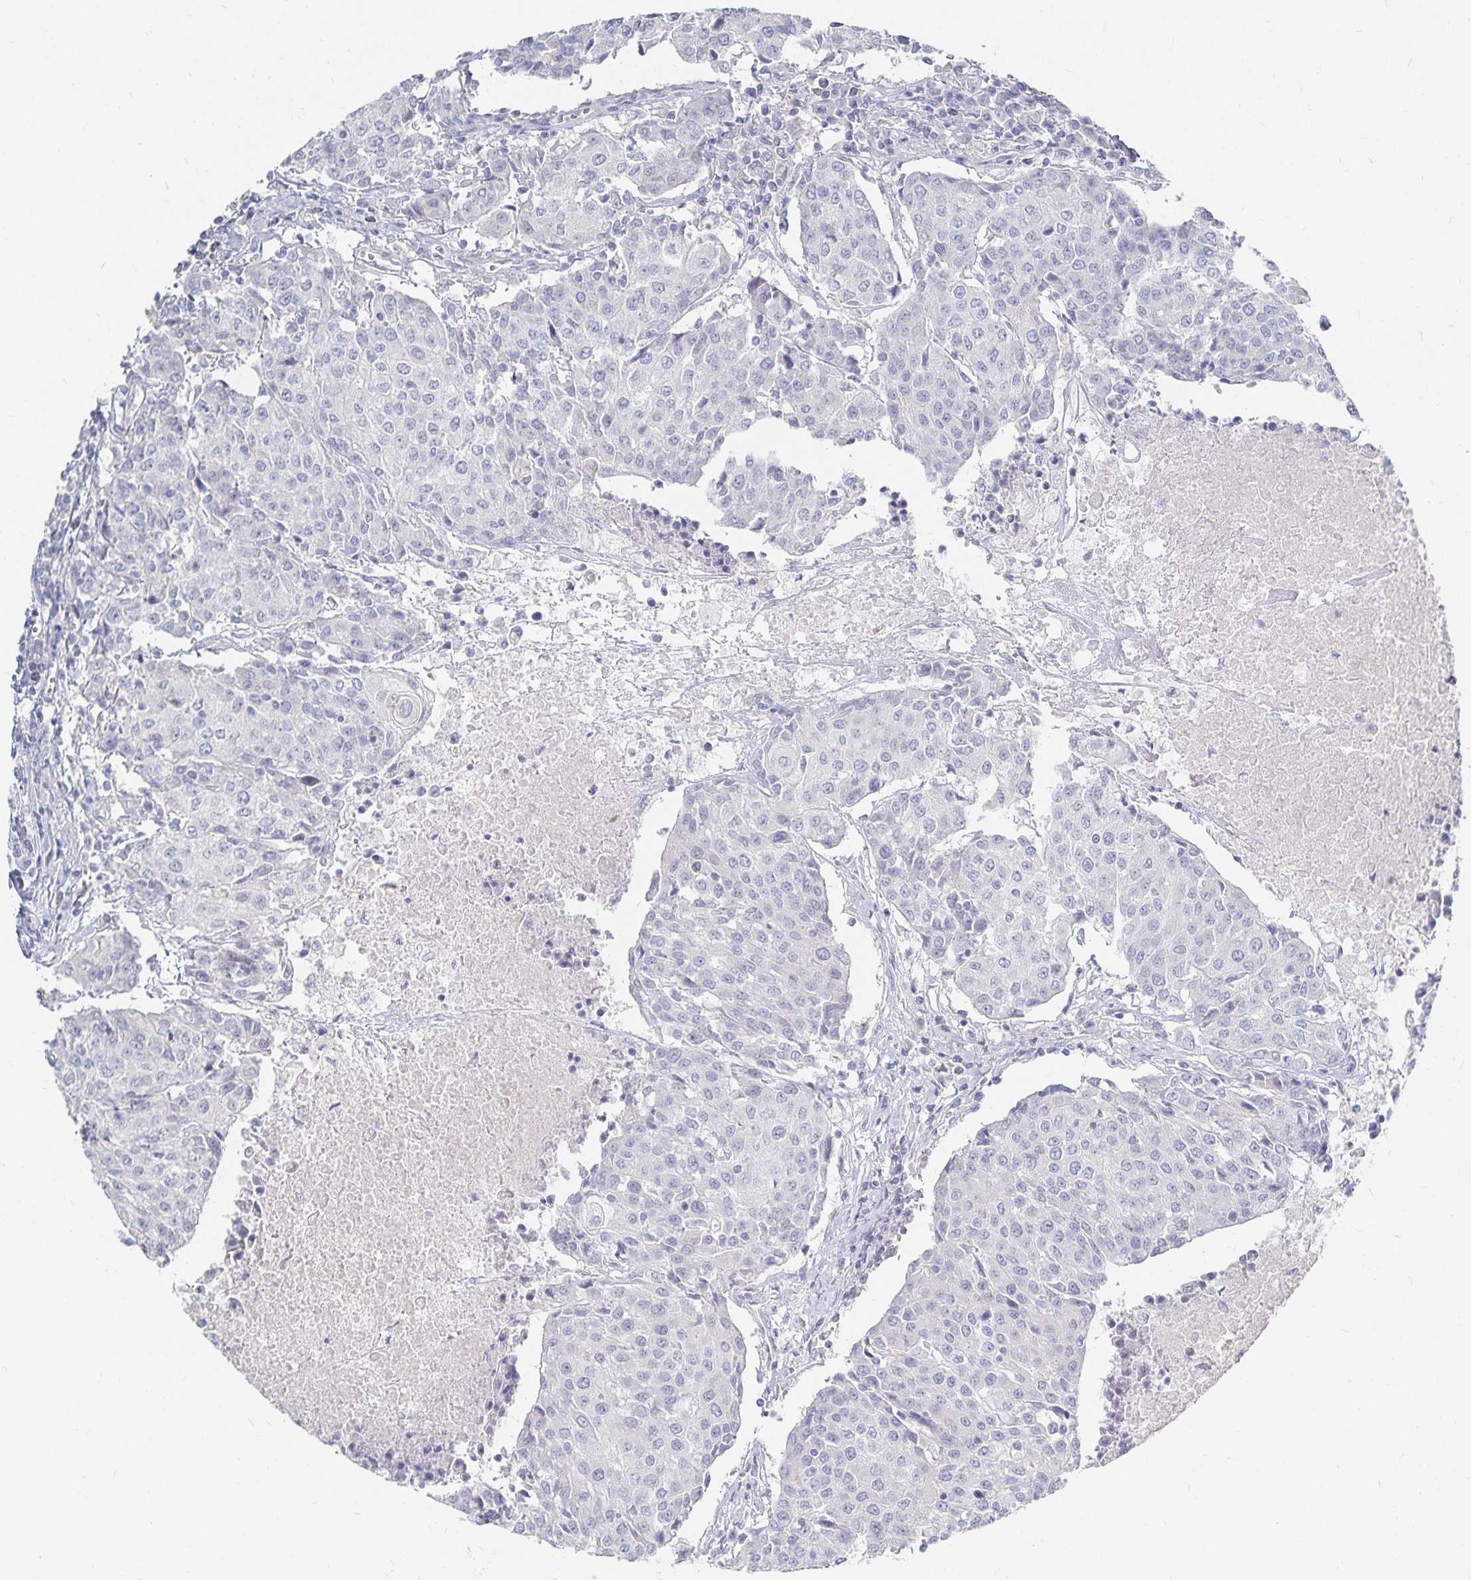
{"staining": {"intensity": "negative", "quantity": "none", "location": "none"}, "tissue": "urothelial cancer", "cell_type": "Tumor cells", "image_type": "cancer", "snomed": [{"axis": "morphology", "description": "Urothelial carcinoma, High grade"}, {"axis": "topography", "description": "Urinary bladder"}], "caption": "This is an IHC micrograph of human high-grade urothelial carcinoma. There is no staining in tumor cells.", "gene": "DNAH9", "patient": {"sex": "female", "age": 85}}